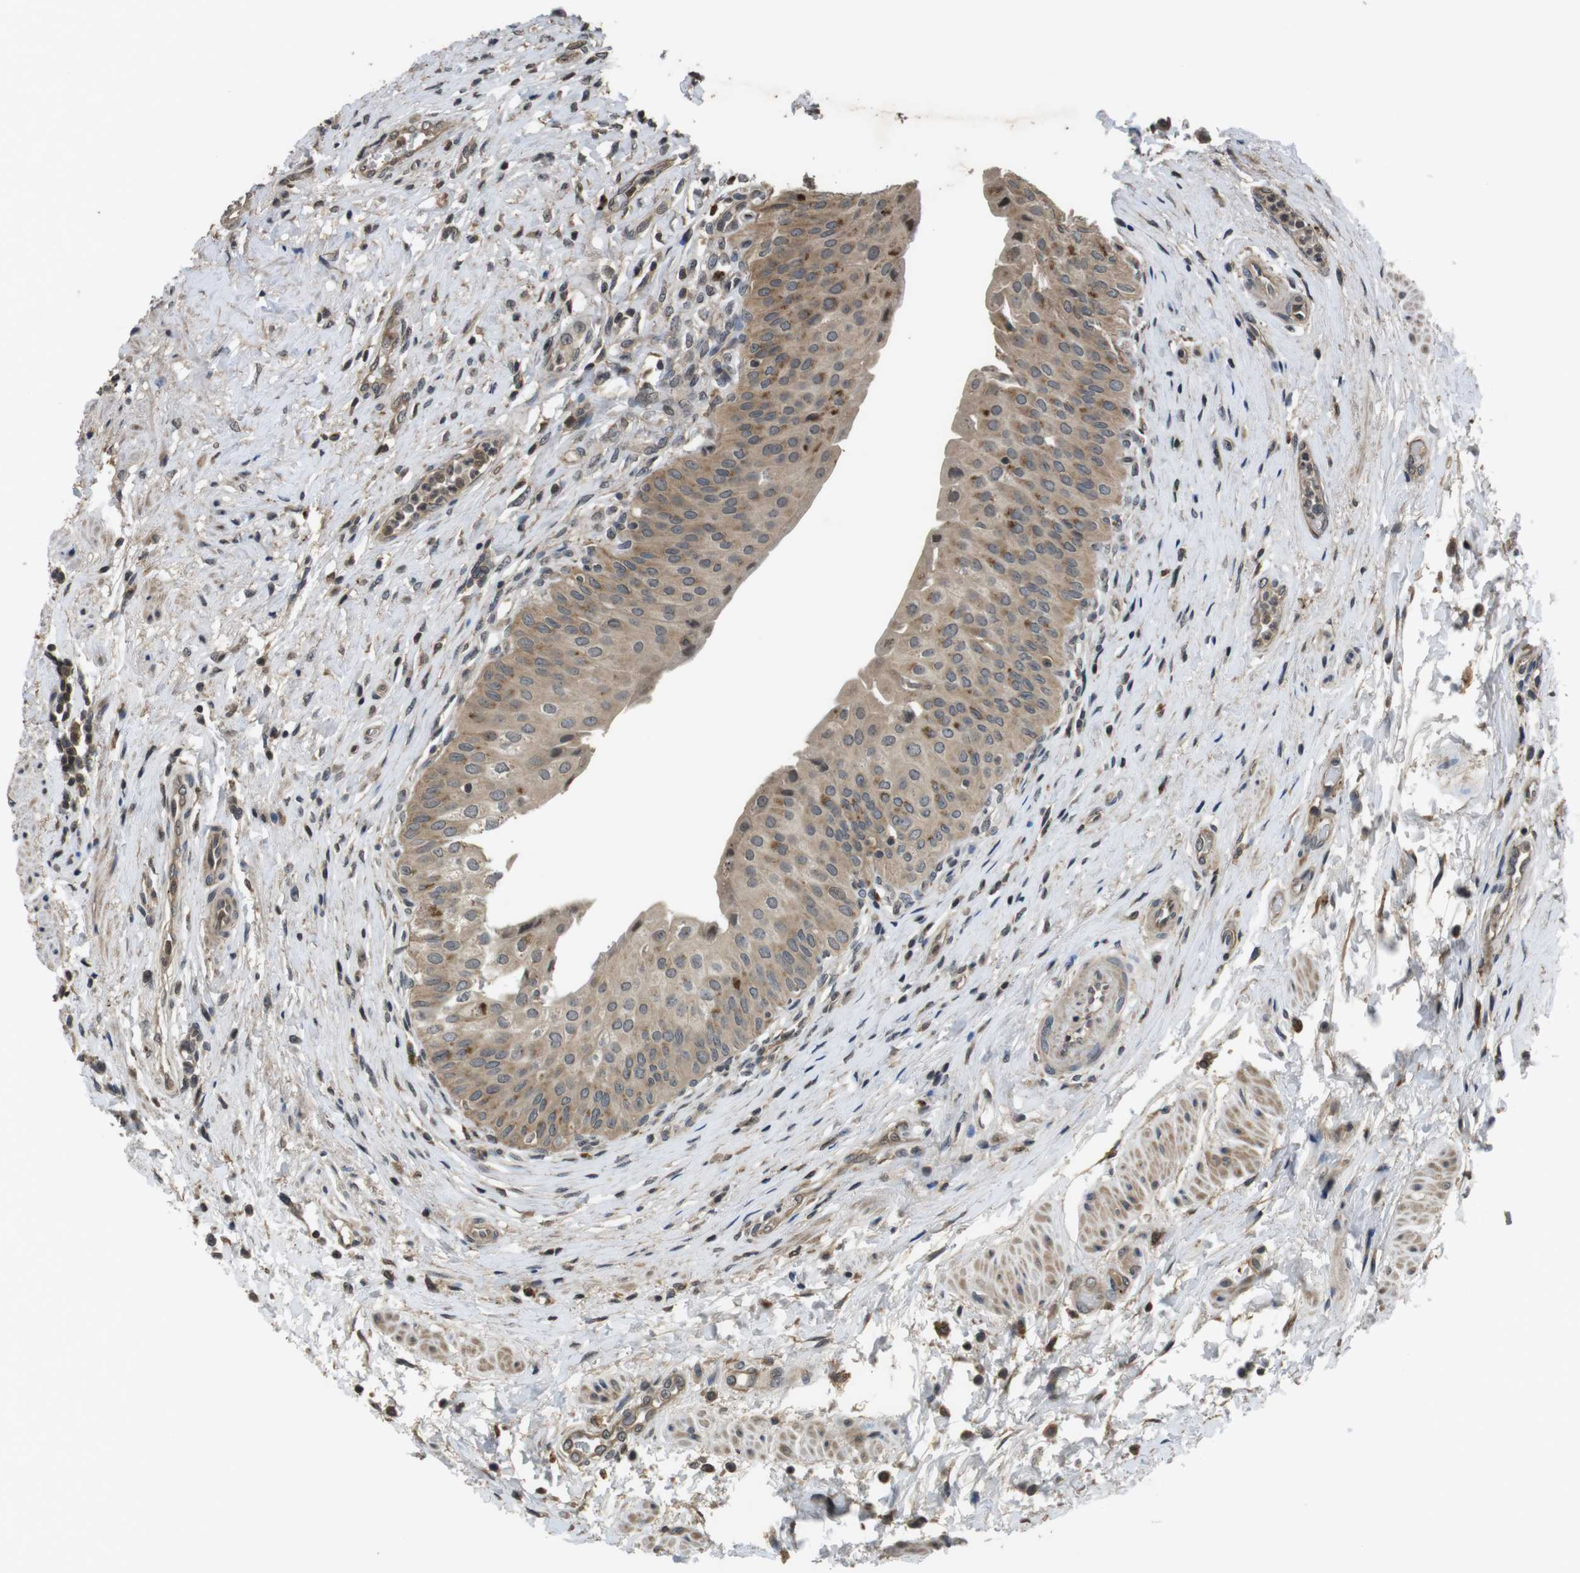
{"staining": {"intensity": "moderate", "quantity": ">75%", "location": "cytoplasmic/membranous"}, "tissue": "urinary bladder", "cell_type": "Urothelial cells", "image_type": "normal", "snomed": [{"axis": "morphology", "description": "Normal tissue, NOS"}, {"axis": "morphology", "description": "Urothelial carcinoma, High grade"}, {"axis": "topography", "description": "Urinary bladder"}], "caption": "Immunohistochemistry of benign human urinary bladder demonstrates medium levels of moderate cytoplasmic/membranous expression in approximately >75% of urothelial cells. Using DAB (brown) and hematoxylin (blue) stains, captured at high magnification using brightfield microscopy.", "gene": "FZD10", "patient": {"sex": "male", "age": 46}}